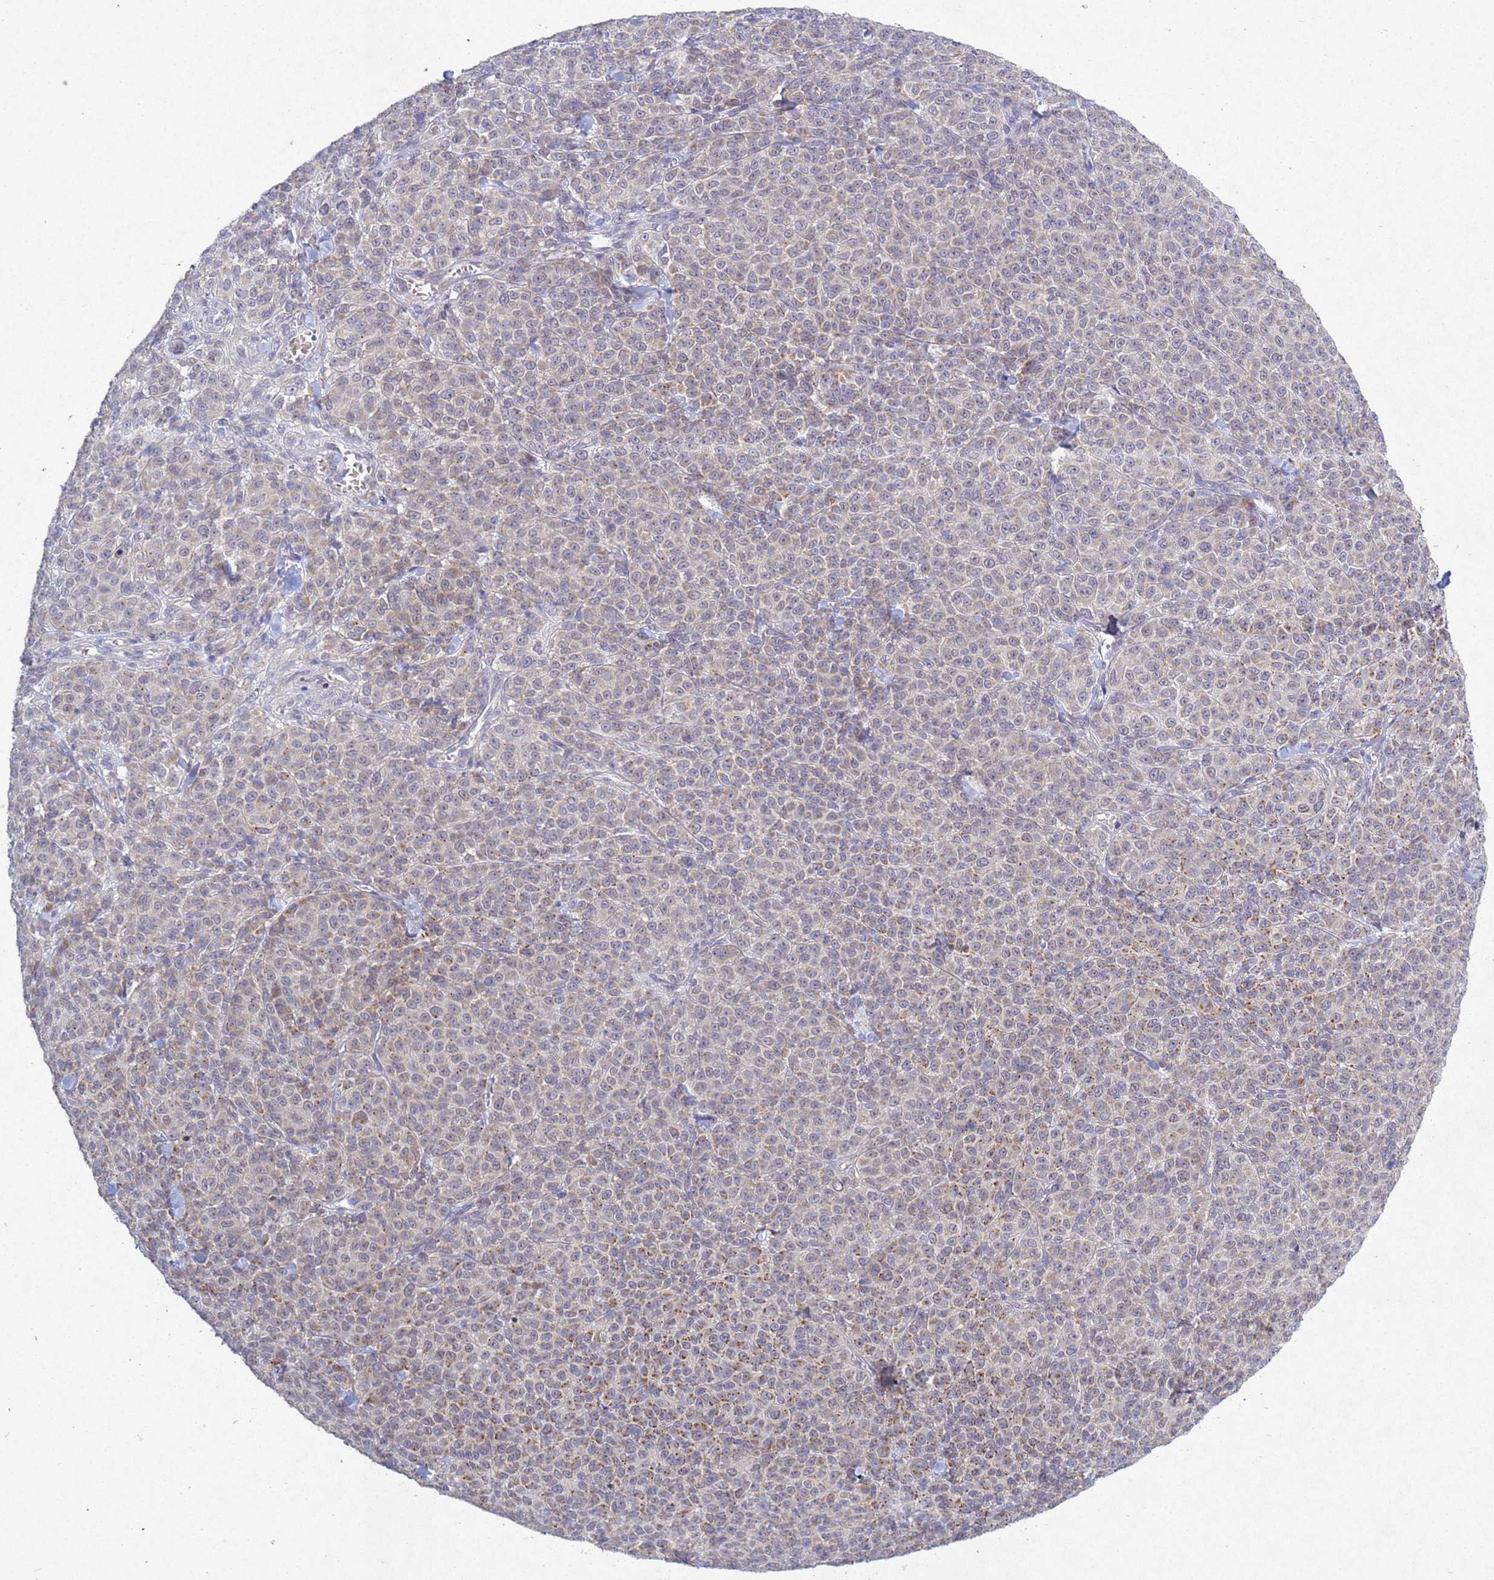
{"staining": {"intensity": "negative", "quantity": "none", "location": "none"}, "tissue": "melanoma", "cell_type": "Tumor cells", "image_type": "cancer", "snomed": [{"axis": "morphology", "description": "Normal tissue, NOS"}, {"axis": "morphology", "description": "Malignant melanoma, NOS"}, {"axis": "topography", "description": "Skin"}], "caption": "Immunohistochemical staining of melanoma exhibits no significant positivity in tumor cells.", "gene": "TNPO2", "patient": {"sex": "female", "age": 34}}